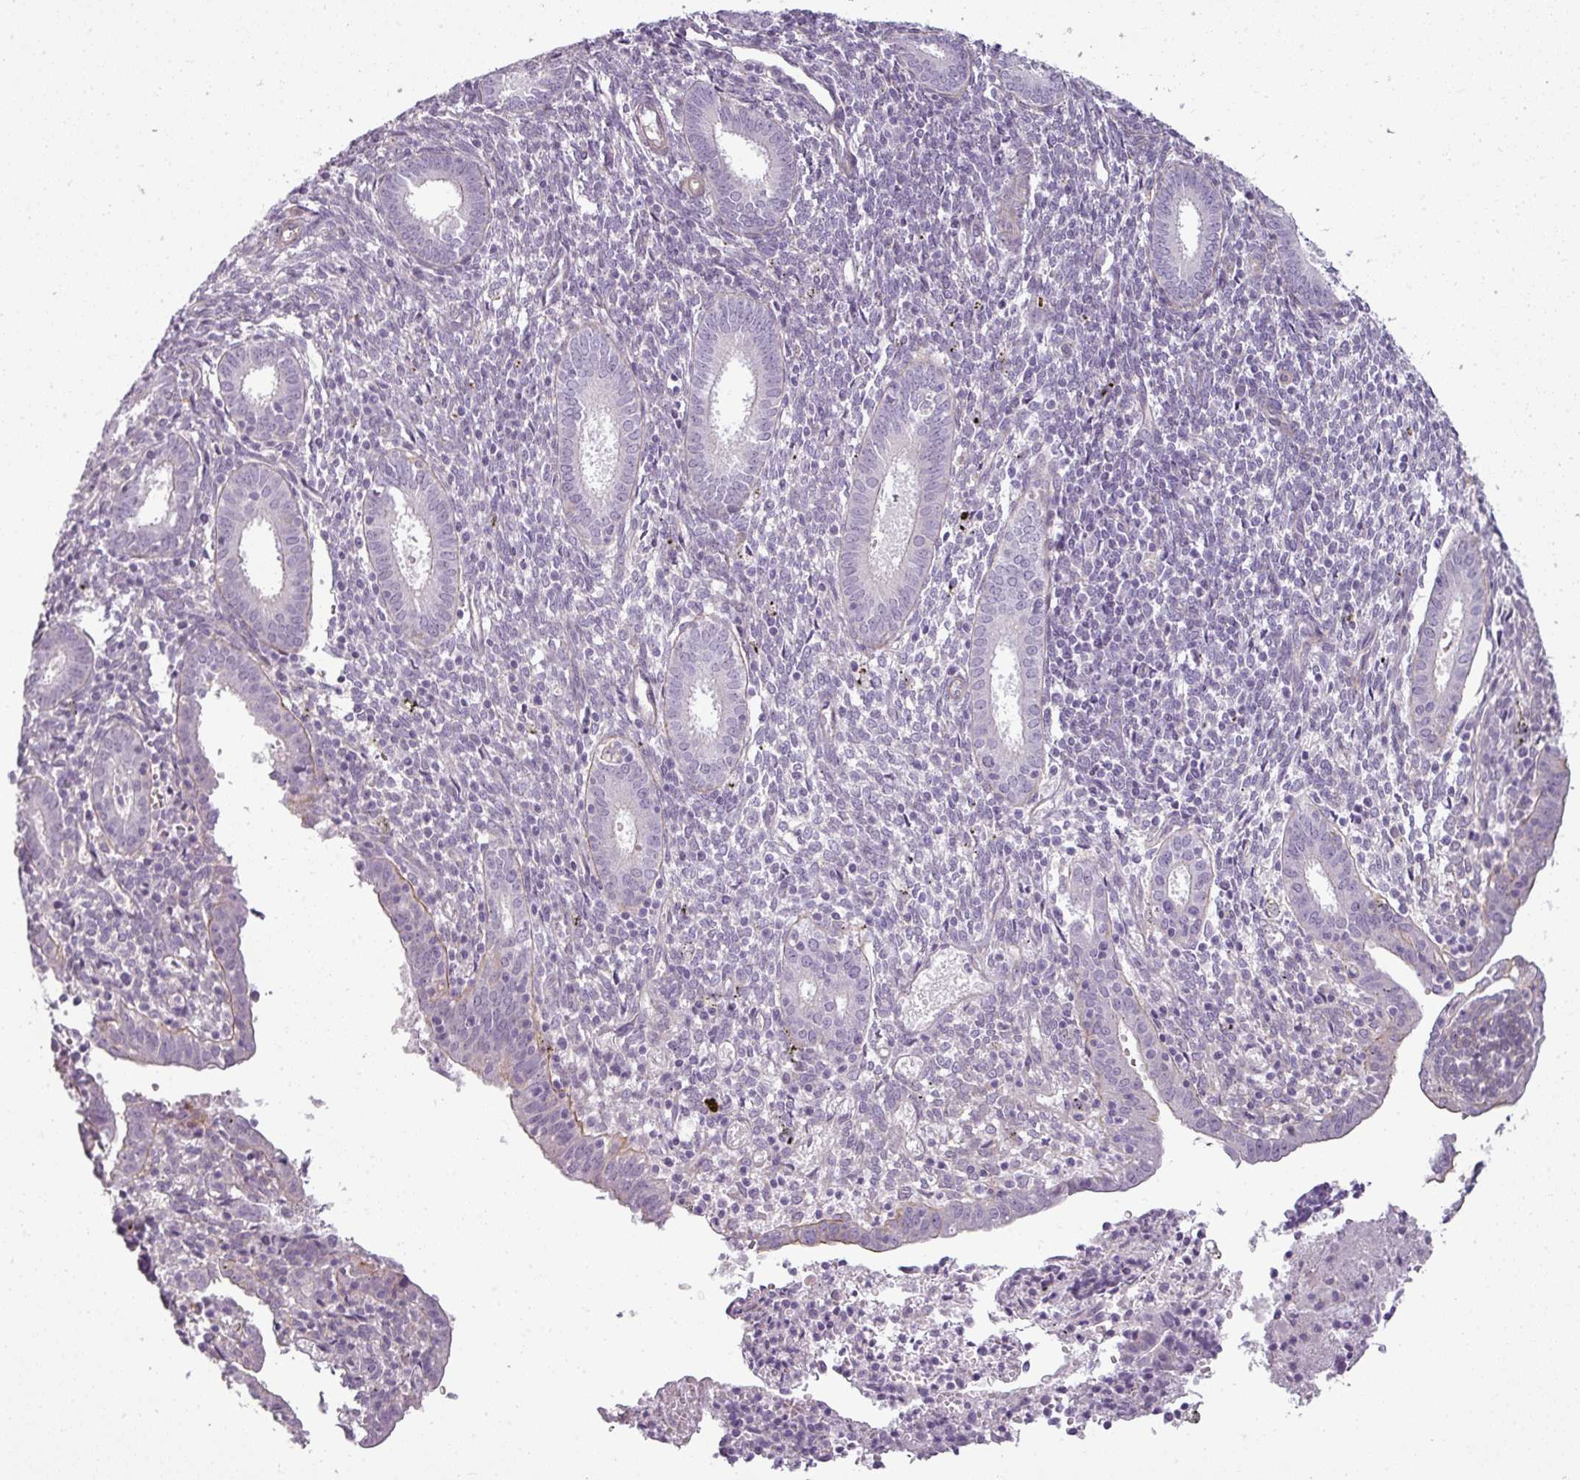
{"staining": {"intensity": "negative", "quantity": "none", "location": "none"}, "tissue": "endometrium", "cell_type": "Cells in endometrial stroma", "image_type": "normal", "snomed": [{"axis": "morphology", "description": "Normal tissue, NOS"}, {"axis": "topography", "description": "Endometrium"}], "caption": "IHC photomicrograph of benign endometrium: endometrium stained with DAB (3,3'-diaminobenzidine) shows no significant protein staining in cells in endometrial stroma.", "gene": "ASB1", "patient": {"sex": "female", "age": 41}}